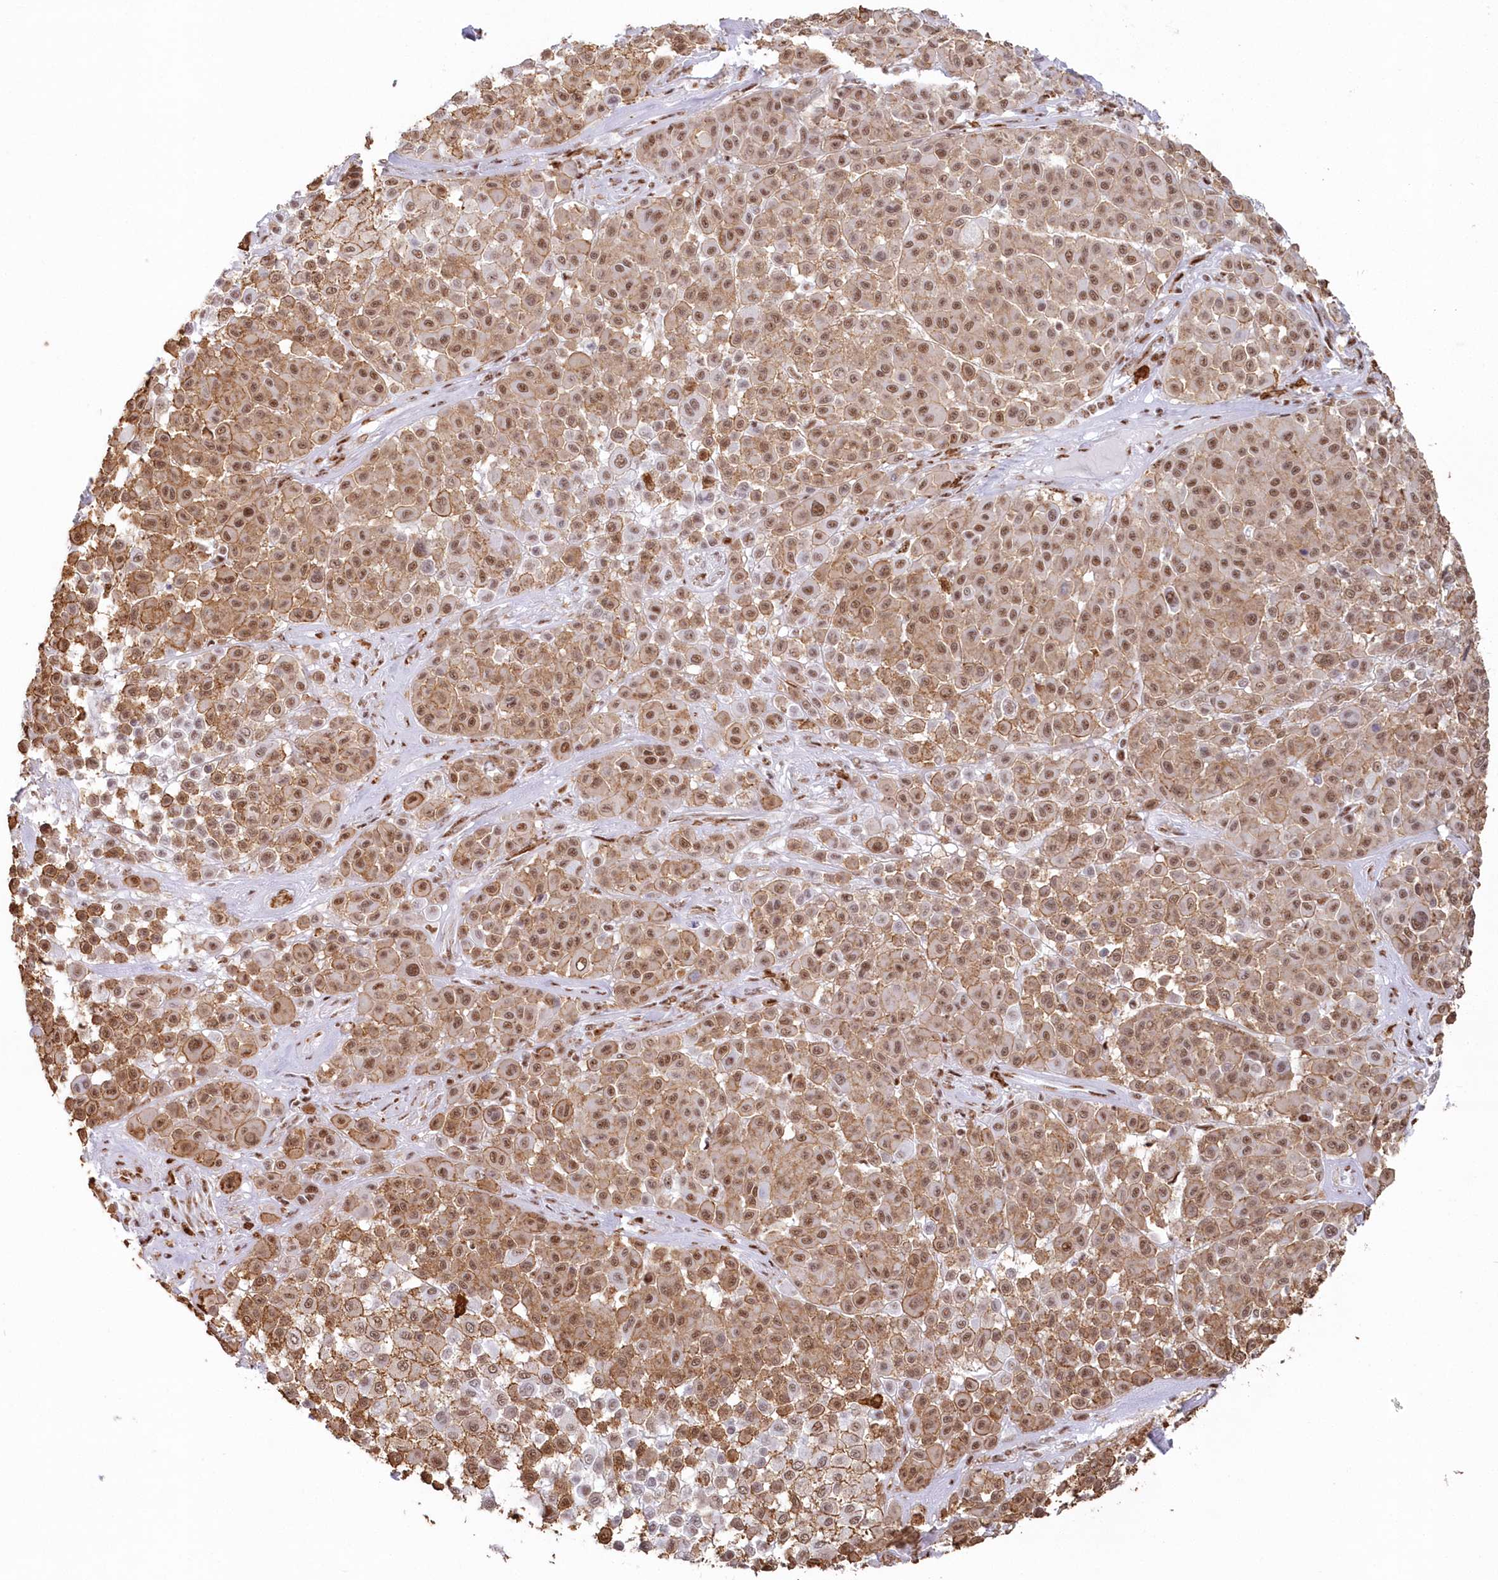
{"staining": {"intensity": "moderate", "quantity": ">75%", "location": "cytoplasmic/membranous,nuclear"}, "tissue": "melanoma", "cell_type": "Tumor cells", "image_type": "cancer", "snomed": [{"axis": "morphology", "description": "Malignant melanoma, Metastatic site"}, {"axis": "topography", "description": "Soft tissue"}], "caption": "Immunohistochemistry (IHC) of malignant melanoma (metastatic site) exhibits medium levels of moderate cytoplasmic/membranous and nuclear positivity in about >75% of tumor cells.", "gene": "DDX46", "patient": {"sex": "male", "age": 41}}